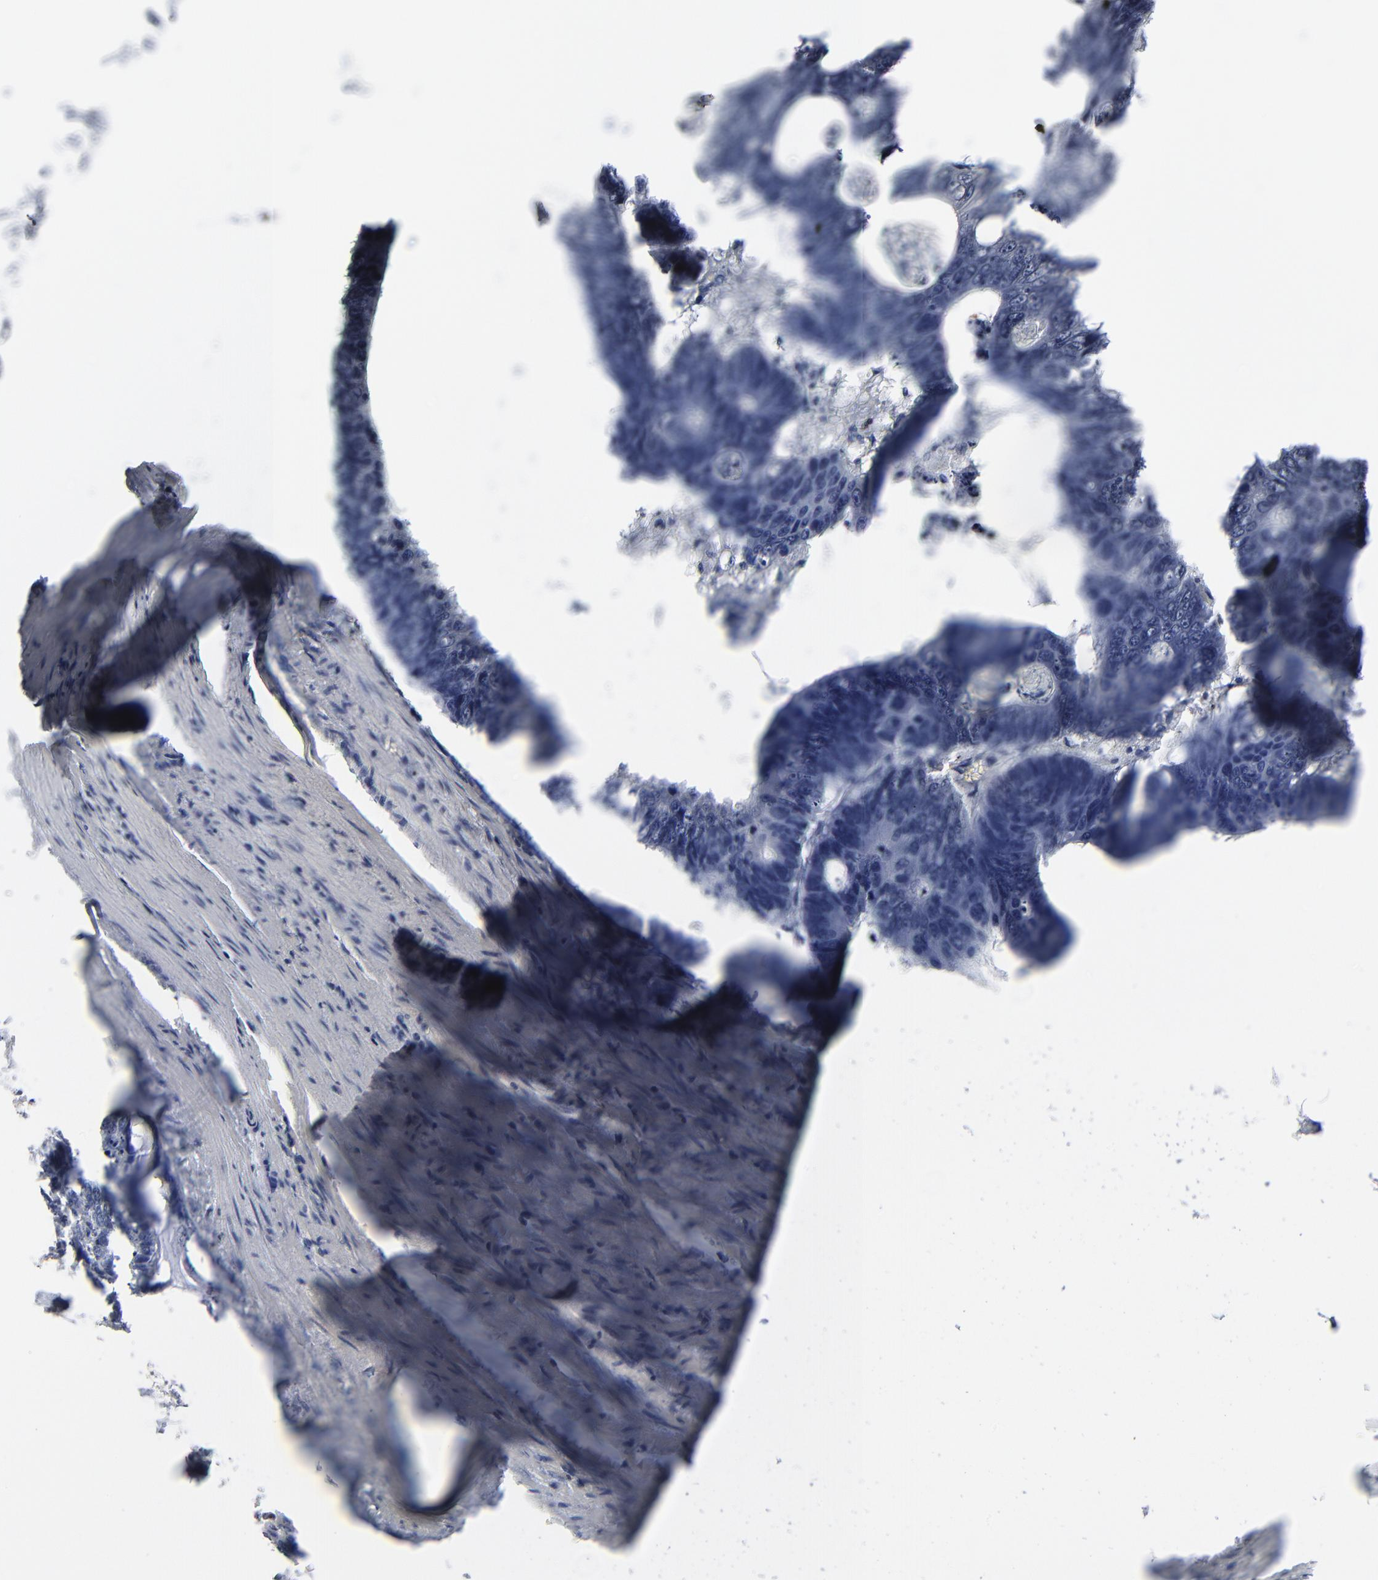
{"staining": {"intensity": "negative", "quantity": "none", "location": "none"}, "tissue": "colorectal cancer", "cell_type": "Tumor cells", "image_type": "cancer", "snomed": [{"axis": "morphology", "description": "Adenocarcinoma, NOS"}, {"axis": "topography", "description": "Colon"}], "caption": "This micrograph is of adenocarcinoma (colorectal) stained with immunohistochemistry to label a protein in brown with the nuclei are counter-stained blue. There is no staining in tumor cells.", "gene": "FOXN2", "patient": {"sex": "female", "age": 55}}